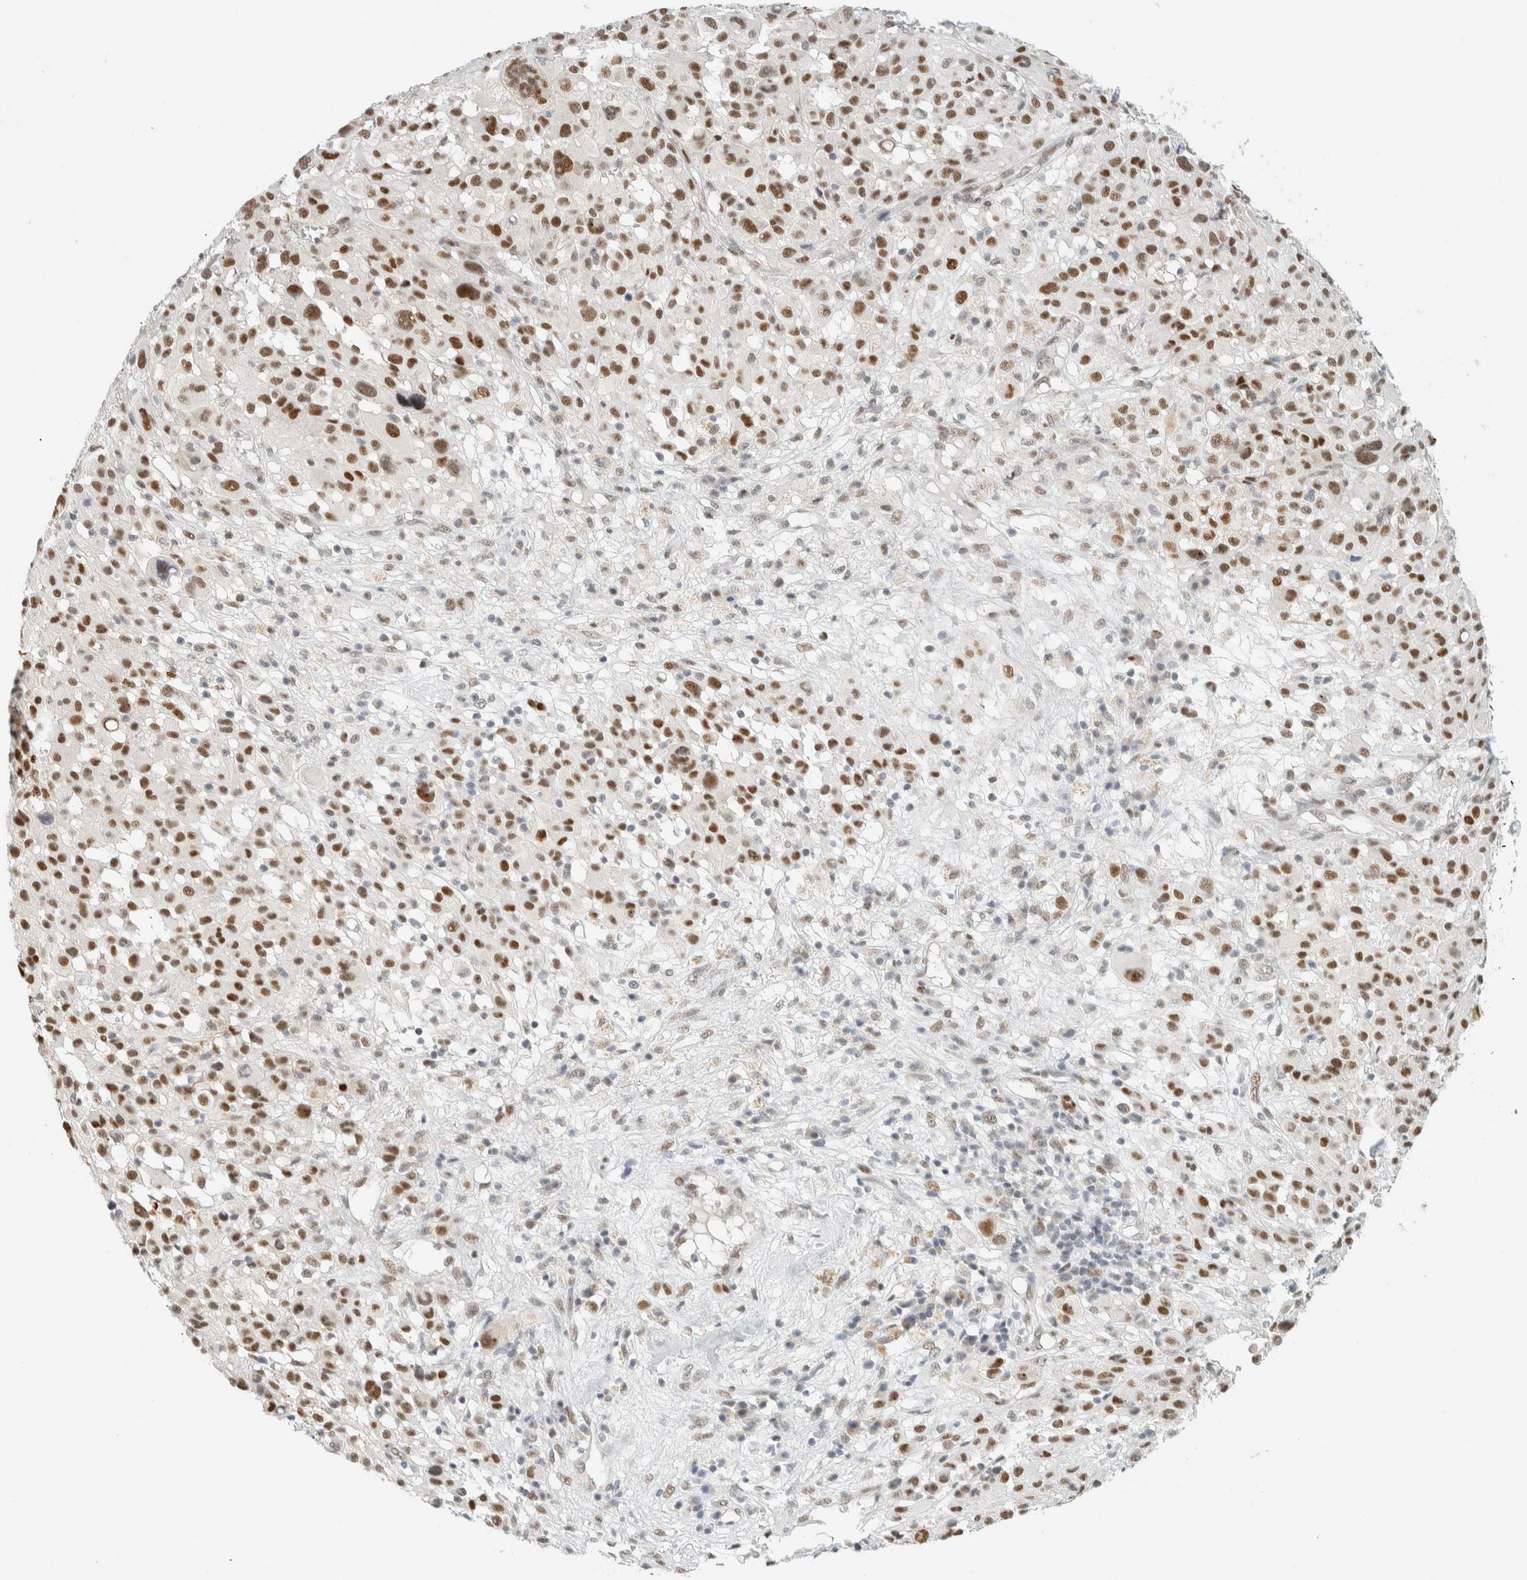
{"staining": {"intensity": "moderate", "quantity": "25%-75%", "location": "nuclear"}, "tissue": "melanoma", "cell_type": "Tumor cells", "image_type": "cancer", "snomed": [{"axis": "morphology", "description": "Malignant melanoma, Metastatic site"}, {"axis": "topography", "description": "Skin"}], "caption": "IHC micrograph of neoplastic tissue: melanoma stained using immunohistochemistry reveals medium levels of moderate protein expression localized specifically in the nuclear of tumor cells, appearing as a nuclear brown color.", "gene": "ZNF683", "patient": {"sex": "female", "age": 74}}